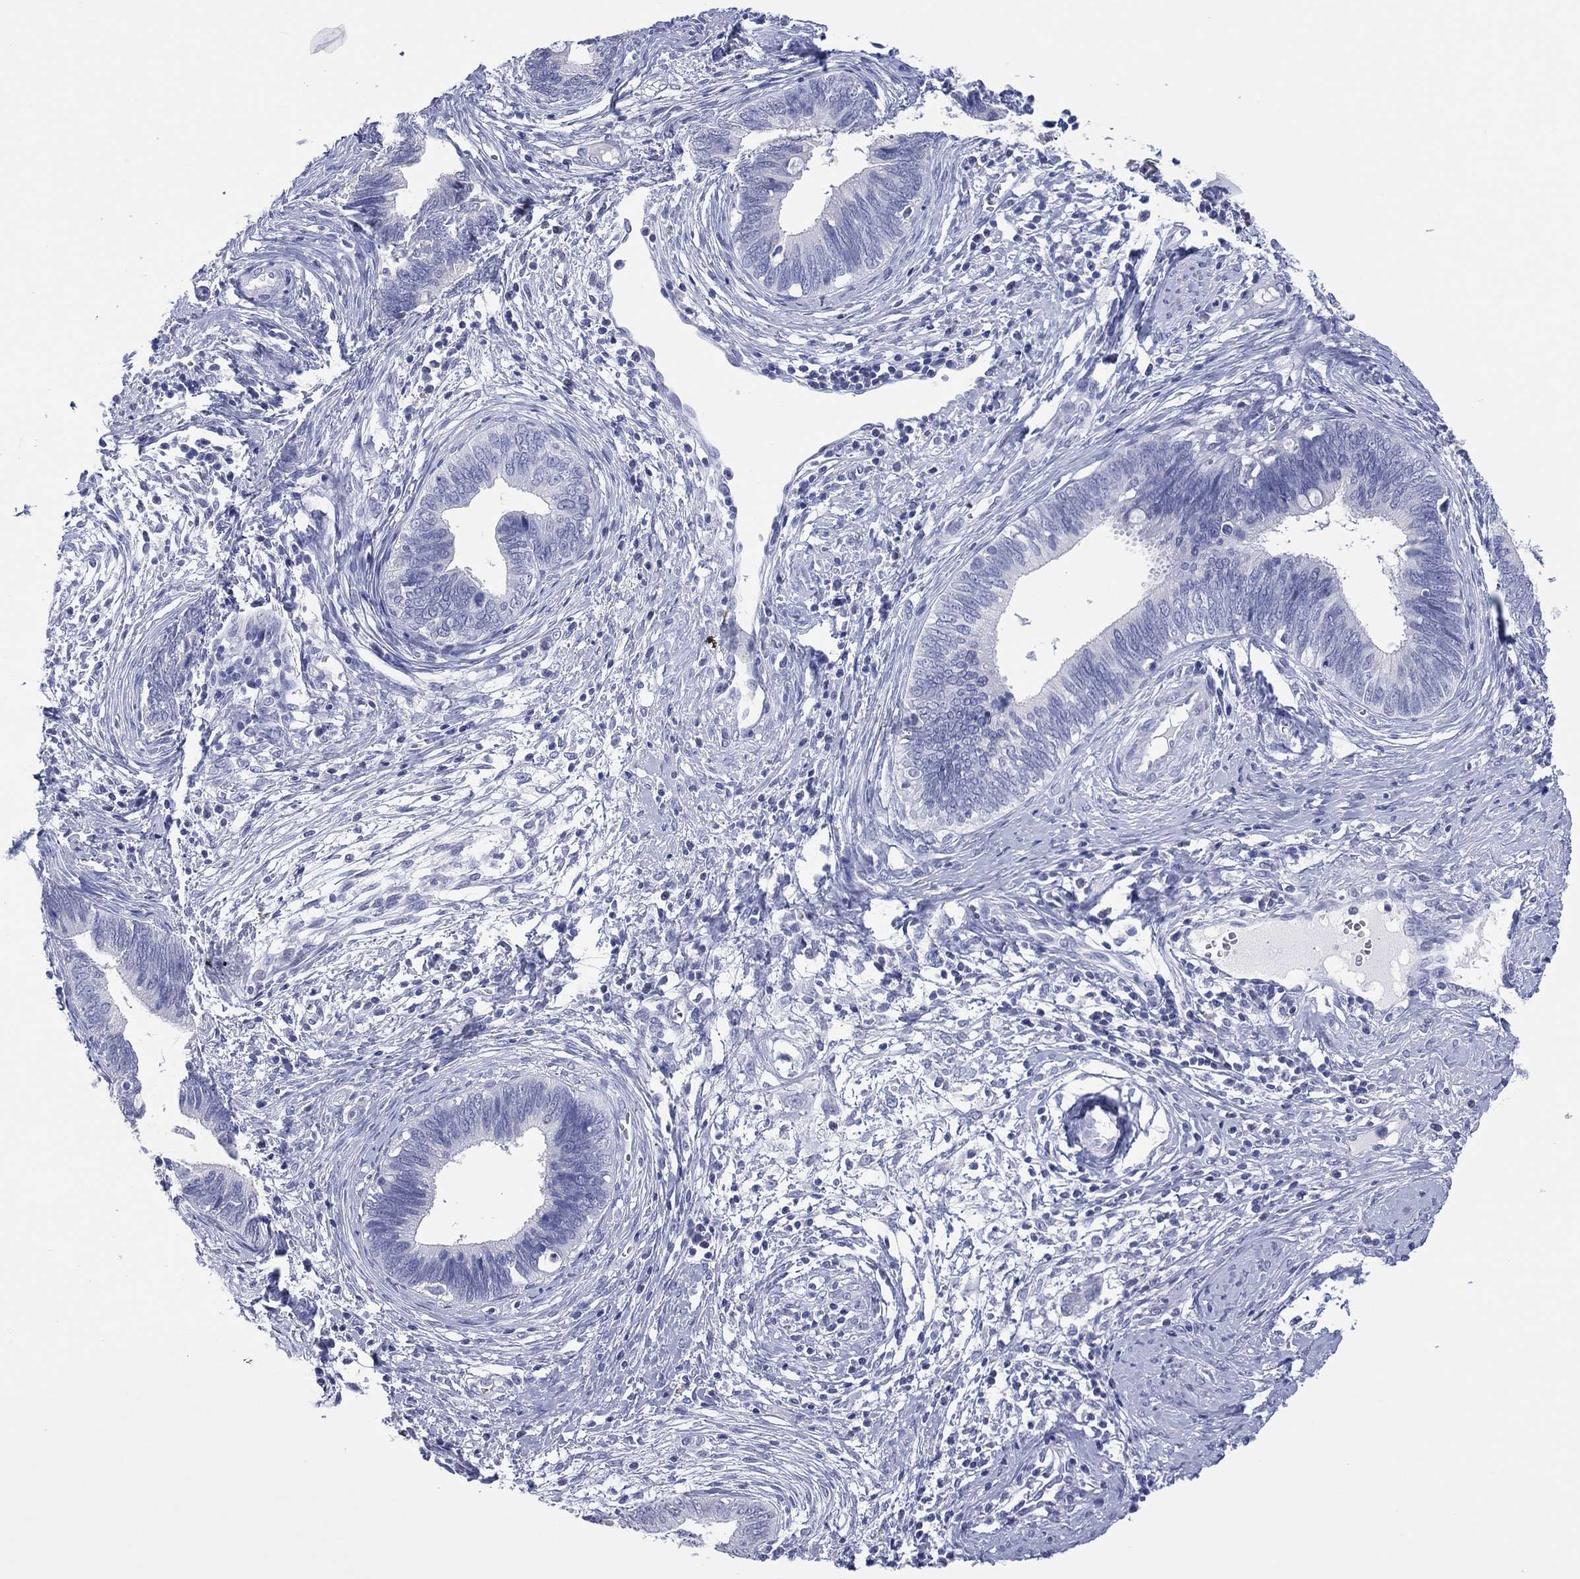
{"staining": {"intensity": "negative", "quantity": "none", "location": "none"}, "tissue": "cervical cancer", "cell_type": "Tumor cells", "image_type": "cancer", "snomed": [{"axis": "morphology", "description": "Adenocarcinoma, NOS"}, {"axis": "topography", "description": "Cervix"}], "caption": "Micrograph shows no protein positivity in tumor cells of cervical adenocarcinoma tissue. The staining is performed using DAB (3,3'-diaminobenzidine) brown chromogen with nuclei counter-stained in using hematoxylin.", "gene": "UTF1", "patient": {"sex": "female", "age": 42}}